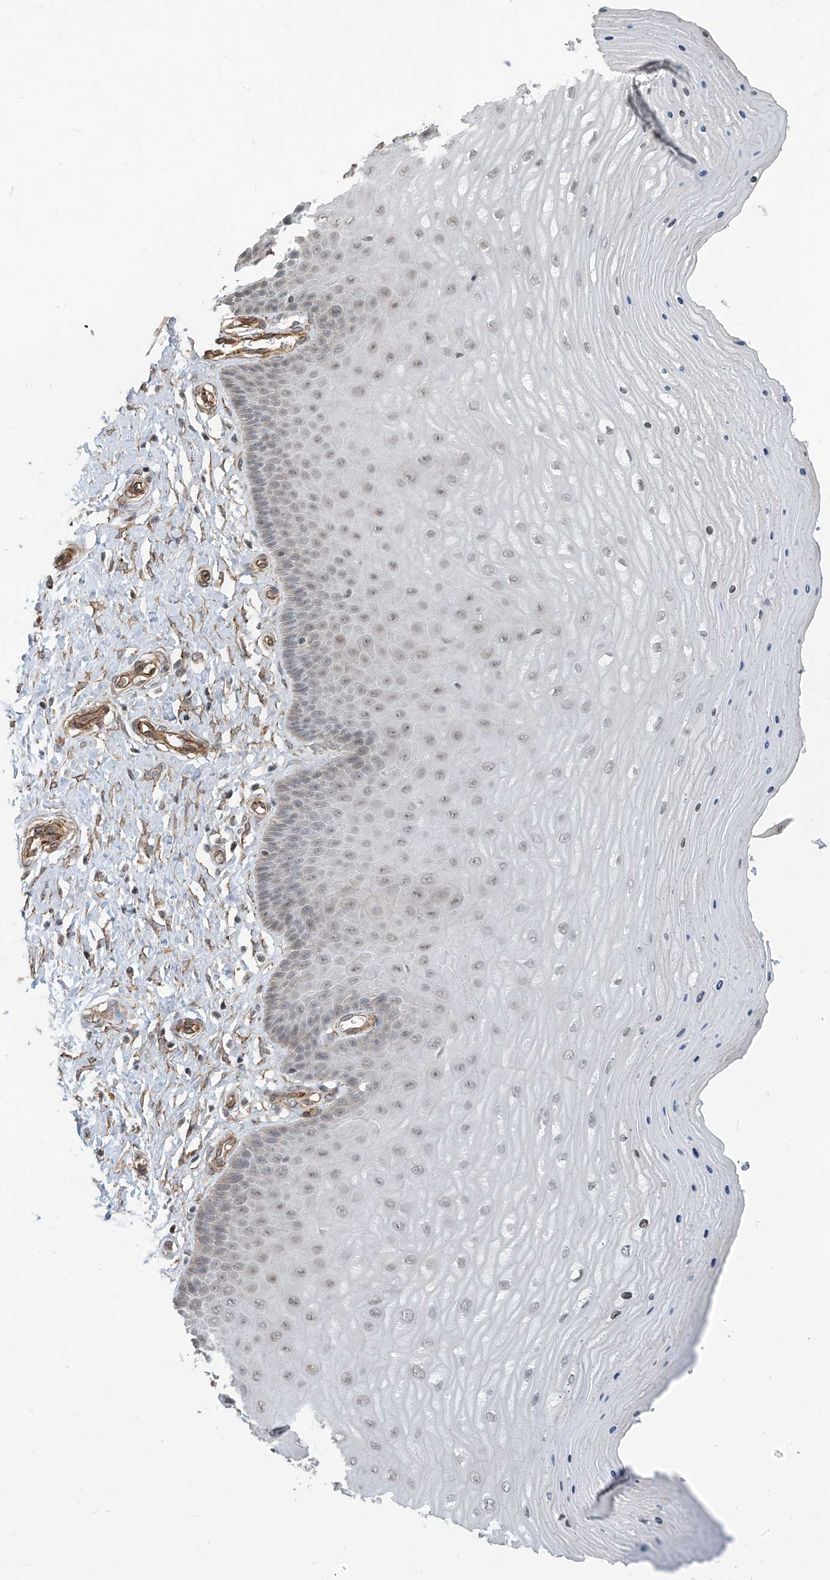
{"staining": {"intensity": "weak", "quantity": "25%-75%", "location": "nuclear"}, "tissue": "cervix", "cell_type": "Squamous epithelial cells", "image_type": "normal", "snomed": [{"axis": "morphology", "description": "Normal tissue, NOS"}, {"axis": "topography", "description": "Cervix"}], "caption": "Brown immunohistochemical staining in benign human cervix exhibits weak nuclear positivity in about 25%-75% of squamous epithelial cells.", "gene": "METAP1D", "patient": {"sex": "female", "age": 55}}